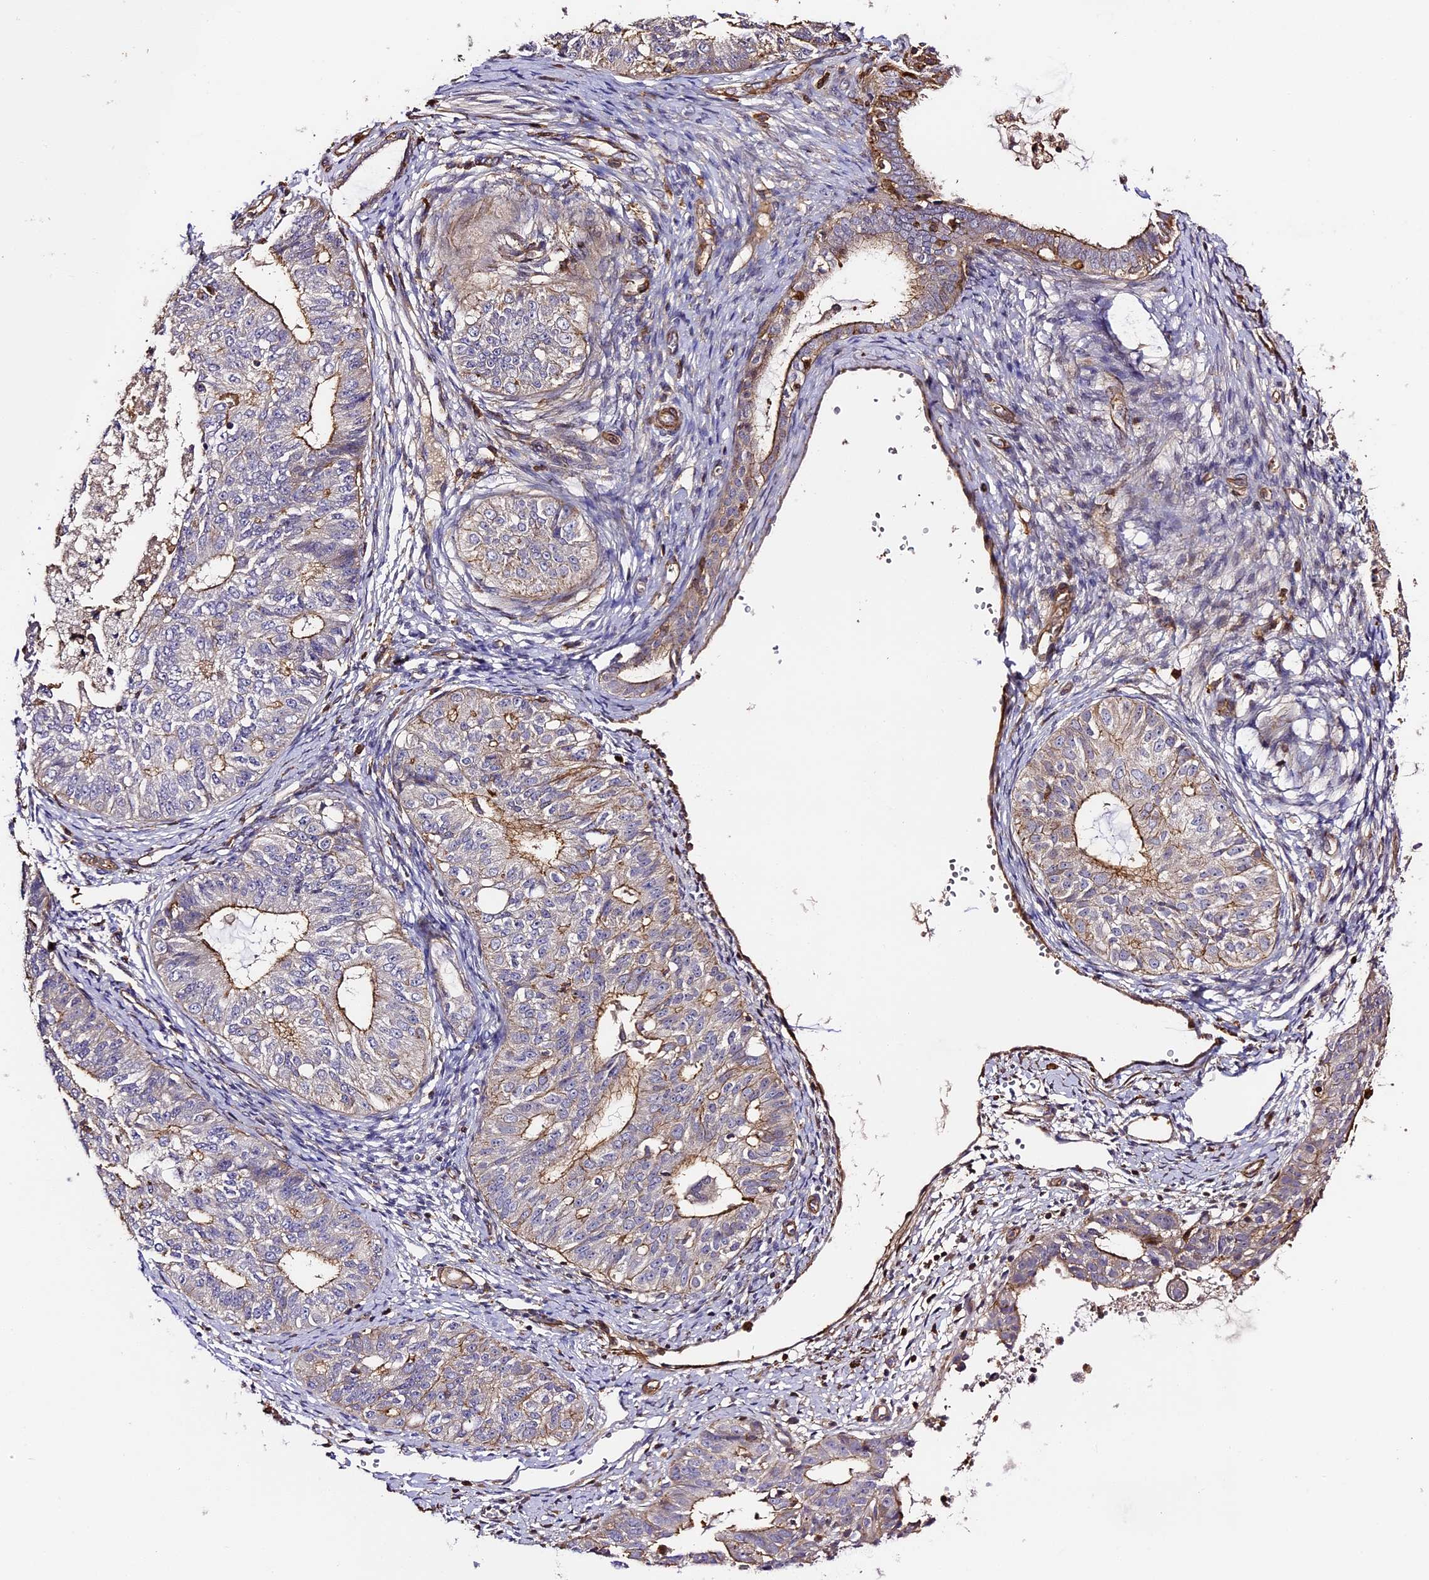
{"staining": {"intensity": "moderate", "quantity": "<25%", "location": "cytoplasmic/membranous"}, "tissue": "endometrial cancer", "cell_type": "Tumor cells", "image_type": "cancer", "snomed": [{"axis": "morphology", "description": "Adenocarcinoma, NOS"}, {"axis": "topography", "description": "Endometrium"}], "caption": "IHC (DAB (3,3'-diaminobenzidine)) staining of endometrial adenocarcinoma shows moderate cytoplasmic/membranous protein positivity in approximately <25% of tumor cells. (DAB (3,3'-diaminobenzidine) = brown stain, brightfield microscopy at high magnification).", "gene": "RAPSN", "patient": {"sex": "female", "age": 32}}